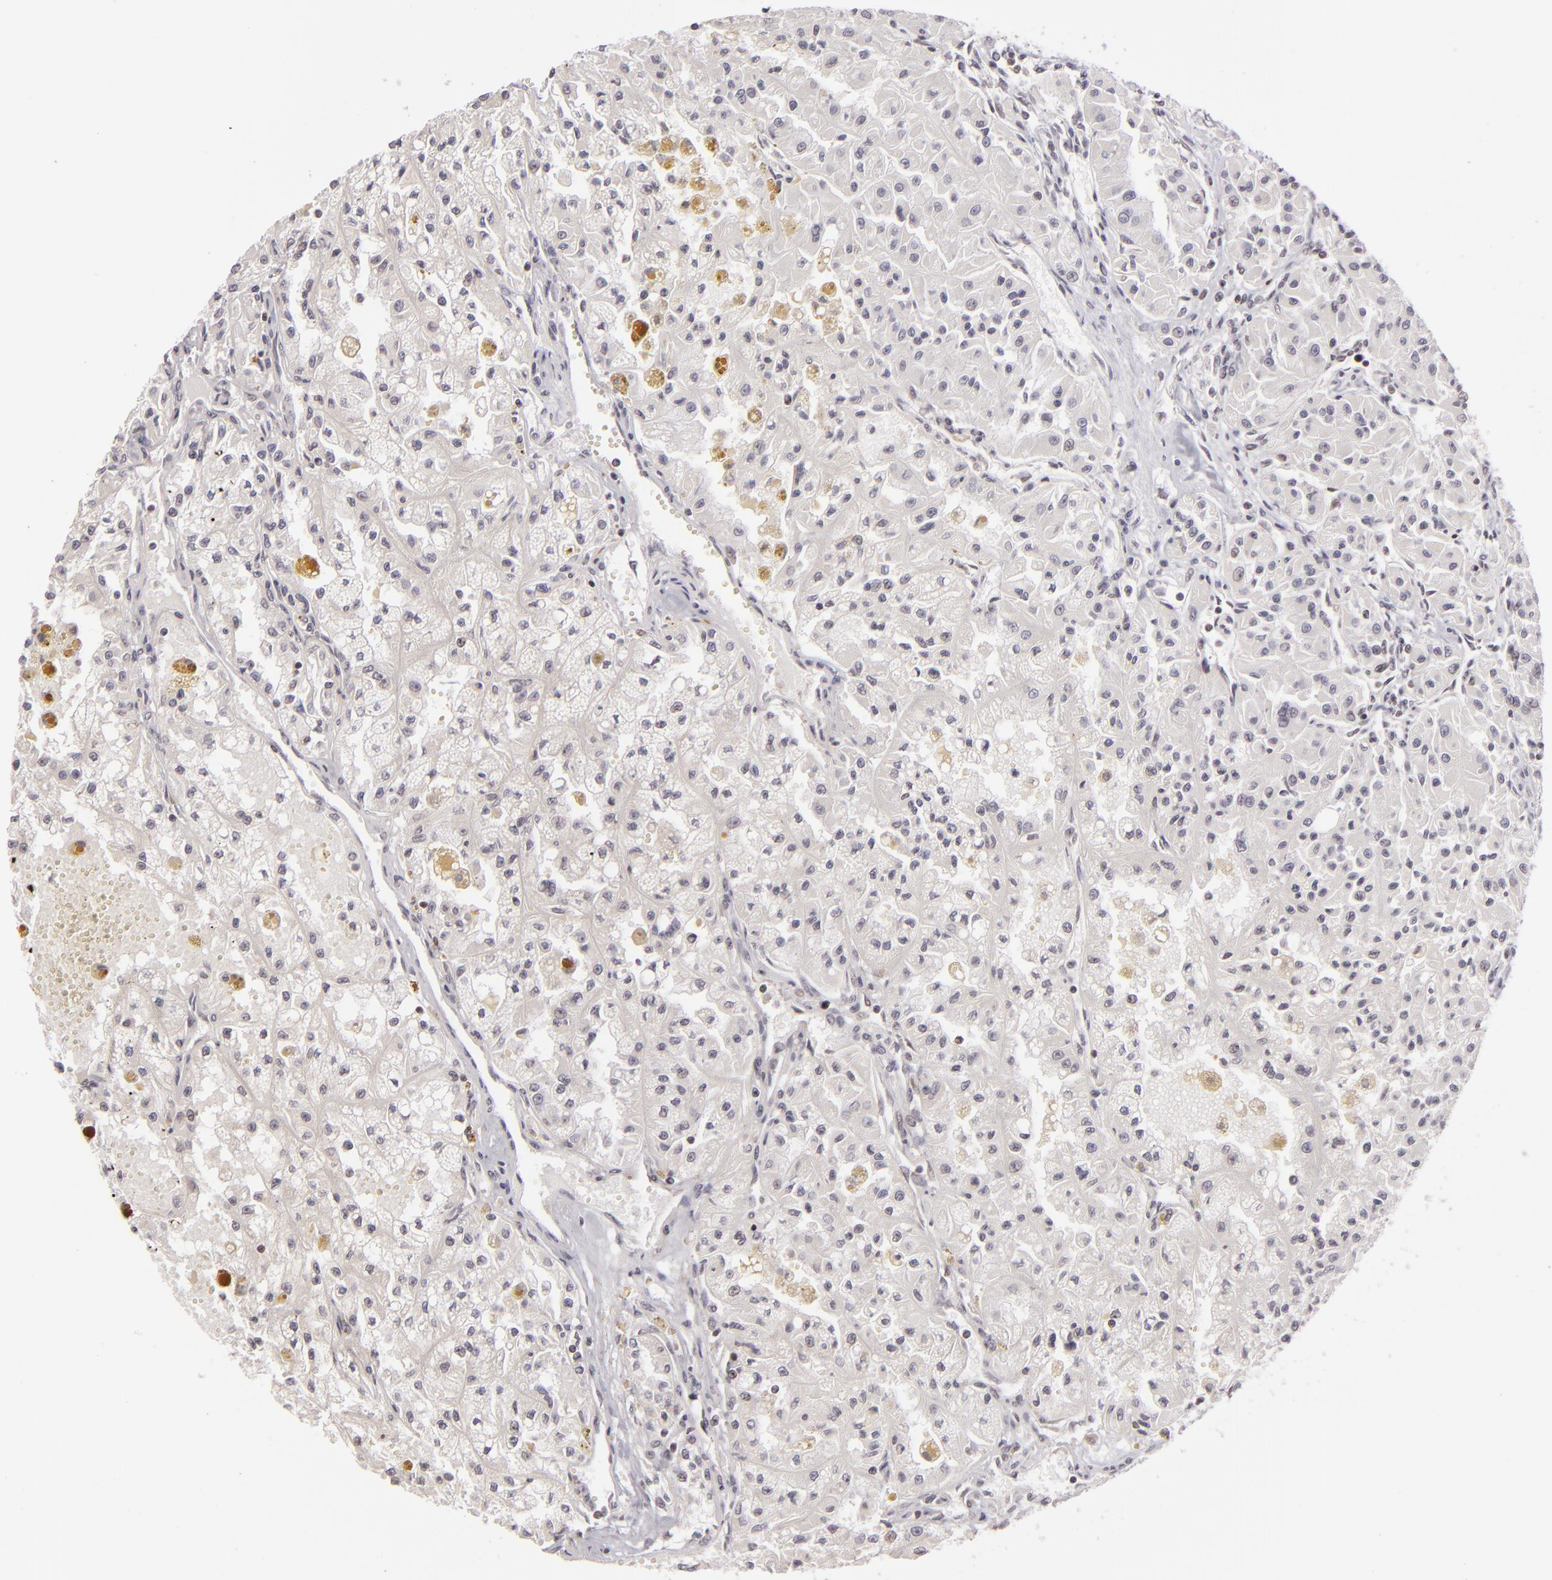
{"staining": {"intensity": "negative", "quantity": "none", "location": "none"}, "tissue": "renal cancer", "cell_type": "Tumor cells", "image_type": "cancer", "snomed": [{"axis": "morphology", "description": "Adenocarcinoma, NOS"}, {"axis": "topography", "description": "Kidney"}], "caption": "Renal cancer was stained to show a protein in brown. There is no significant positivity in tumor cells.", "gene": "DAXX", "patient": {"sex": "male", "age": 78}}